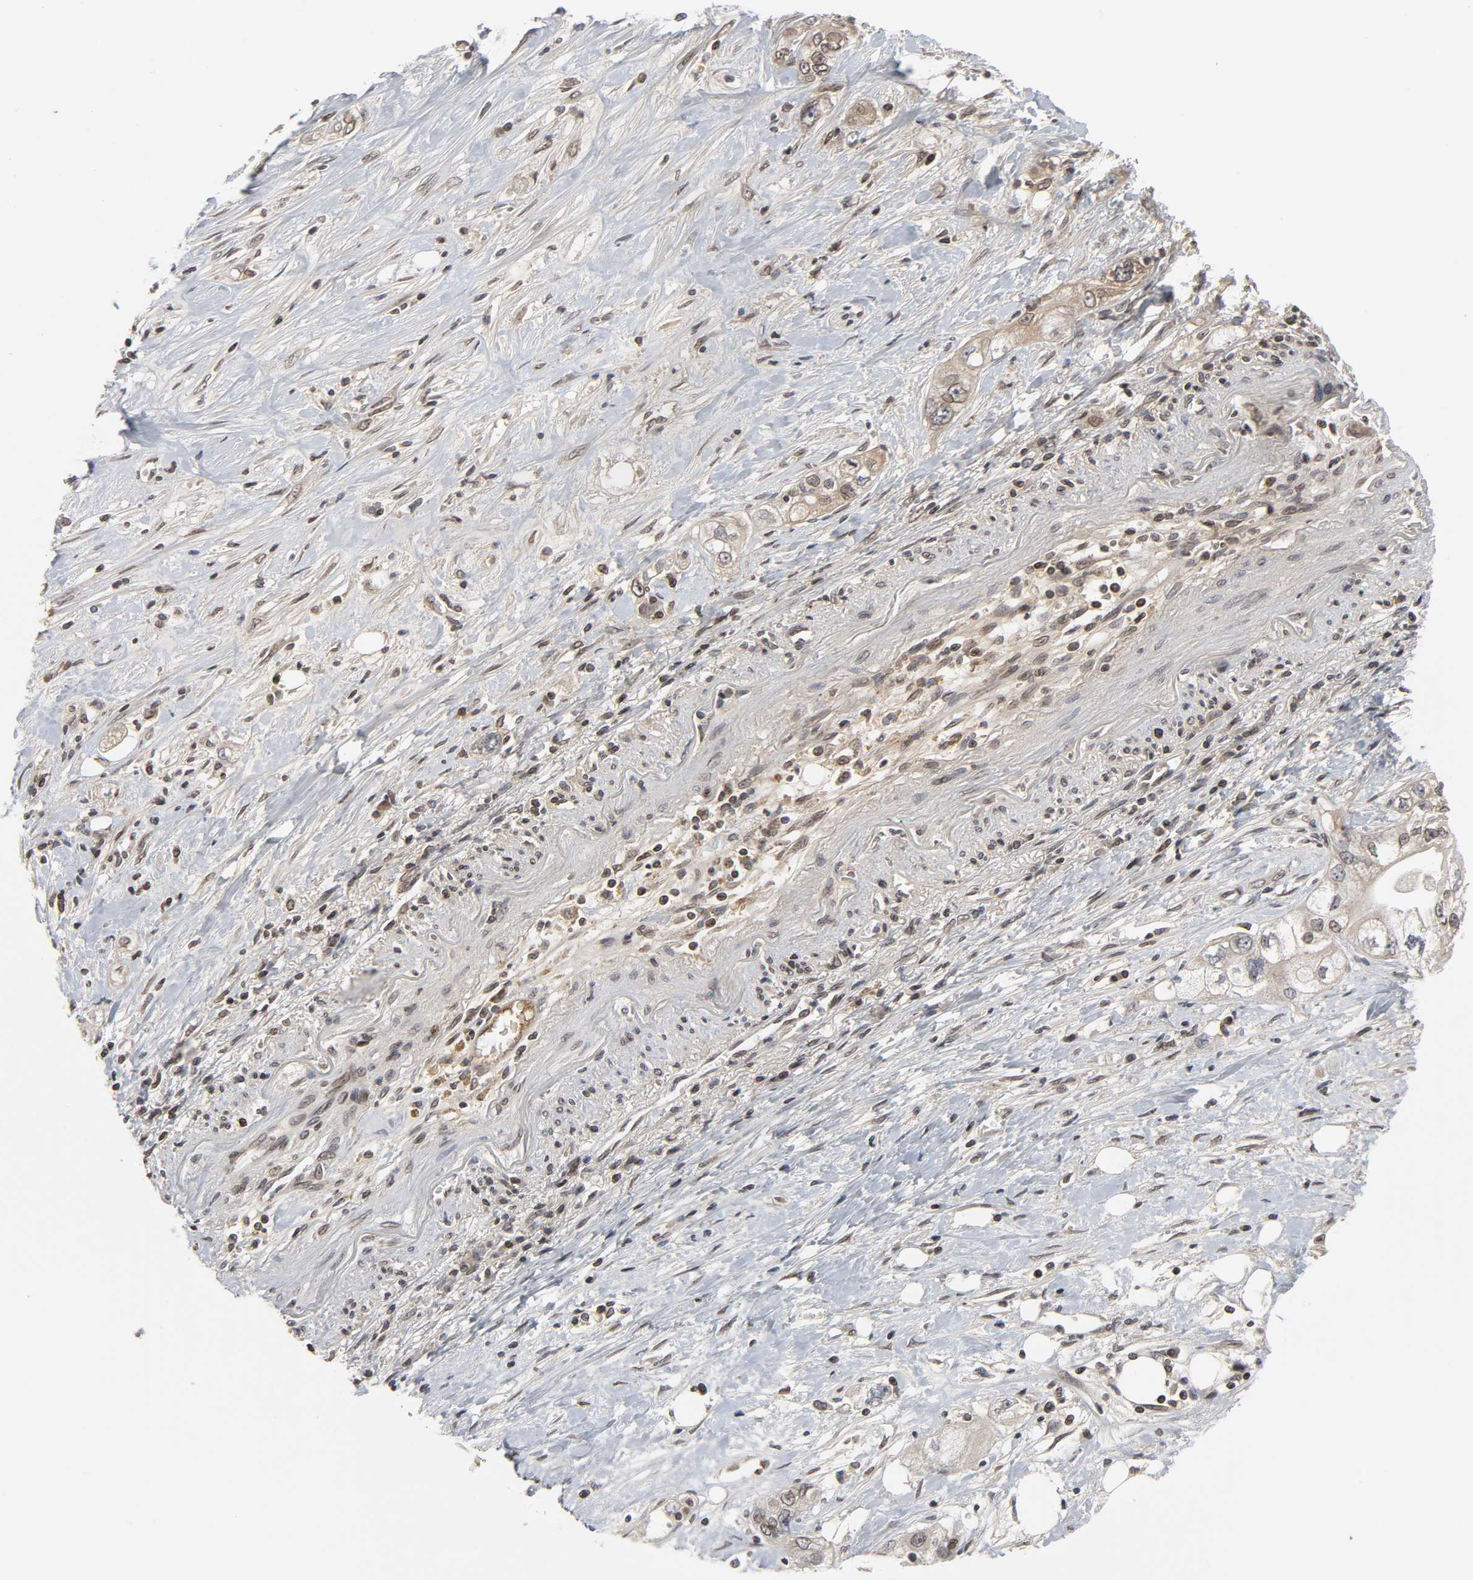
{"staining": {"intensity": "moderate", "quantity": ">75%", "location": "cytoplasmic/membranous,nuclear"}, "tissue": "pancreatic cancer", "cell_type": "Tumor cells", "image_type": "cancer", "snomed": [{"axis": "morphology", "description": "Adenocarcinoma, NOS"}, {"axis": "topography", "description": "Pancreas"}], "caption": "Moderate cytoplasmic/membranous and nuclear protein positivity is seen in about >75% of tumor cells in pancreatic cancer.", "gene": "CPN2", "patient": {"sex": "male", "age": 70}}